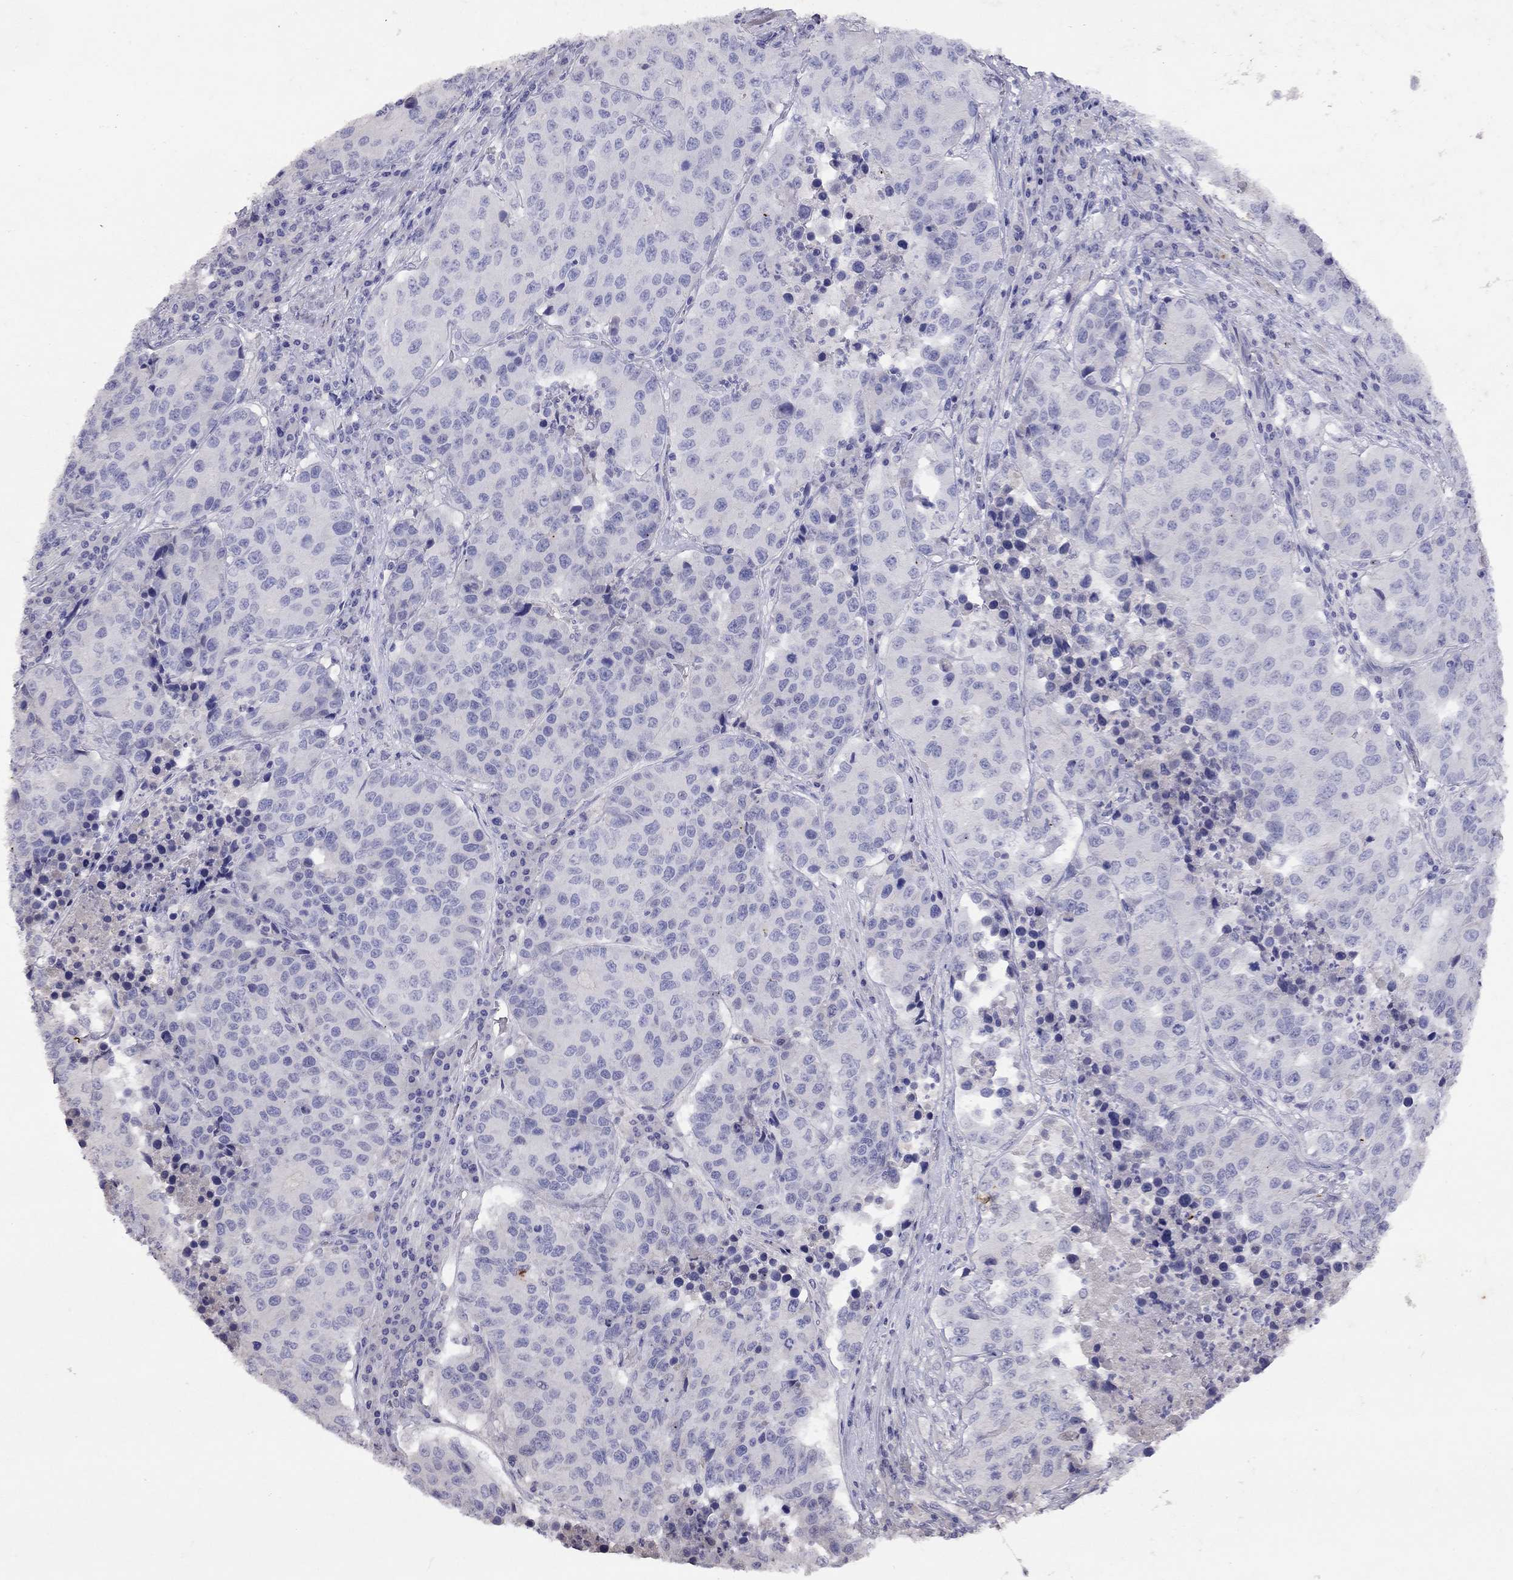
{"staining": {"intensity": "negative", "quantity": "none", "location": "none"}, "tissue": "stomach cancer", "cell_type": "Tumor cells", "image_type": "cancer", "snomed": [{"axis": "morphology", "description": "Adenocarcinoma, NOS"}, {"axis": "topography", "description": "Stomach"}], "caption": "Tumor cells are negative for protein expression in human adenocarcinoma (stomach). Nuclei are stained in blue.", "gene": "GNAT3", "patient": {"sex": "male", "age": 71}}